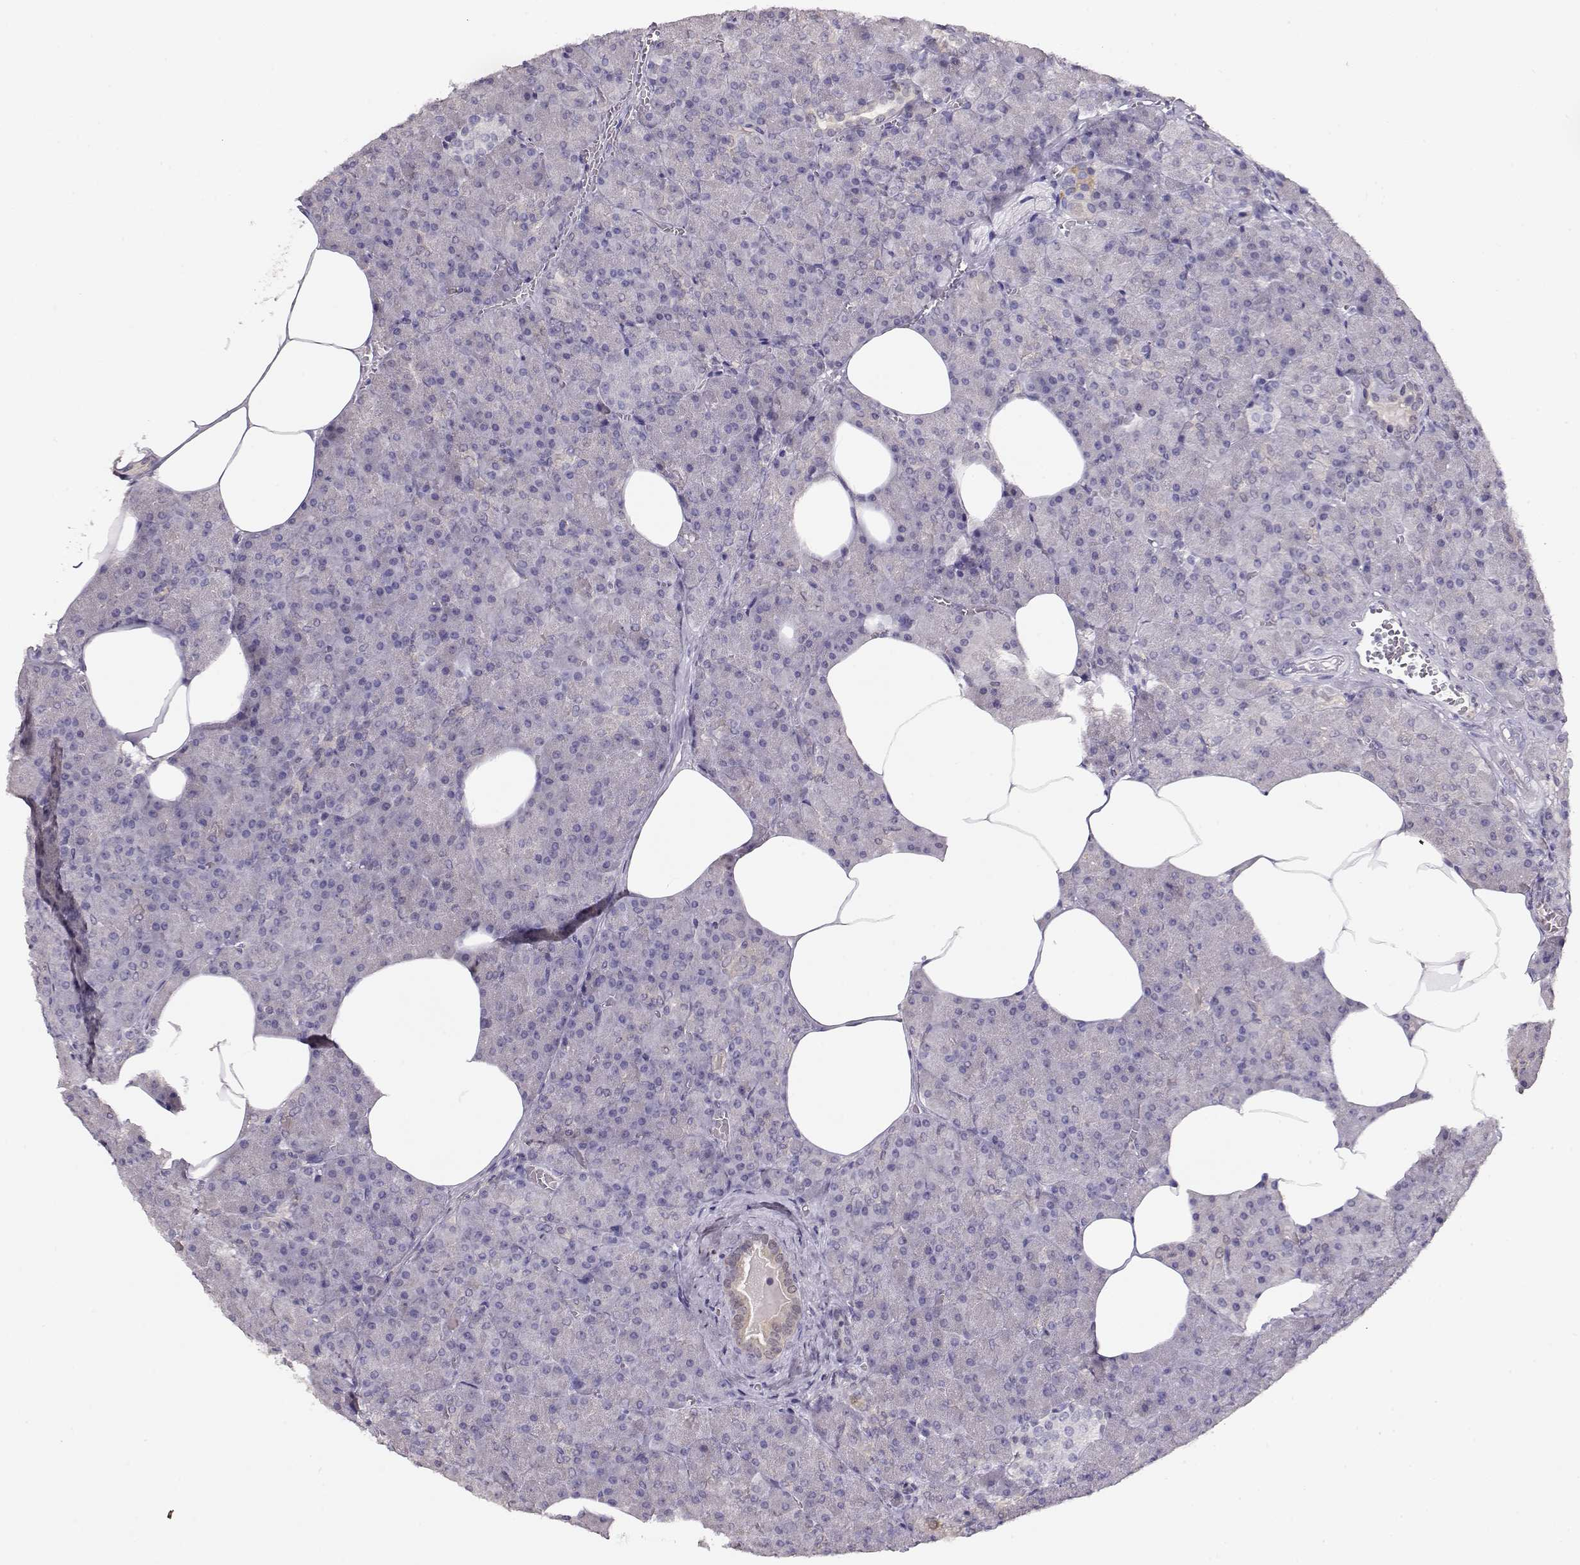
{"staining": {"intensity": "negative", "quantity": "none", "location": "none"}, "tissue": "pancreas", "cell_type": "Exocrine glandular cells", "image_type": "normal", "snomed": [{"axis": "morphology", "description": "Normal tissue, NOS"}, {"axis": "topography", "description": "Pancreas"}], "caption": "The image displays no staining of exocrine glandular cells in unremarkable pancreas.", "gene": "CCR8", "patient": {"sex": "female", "age": 45}}